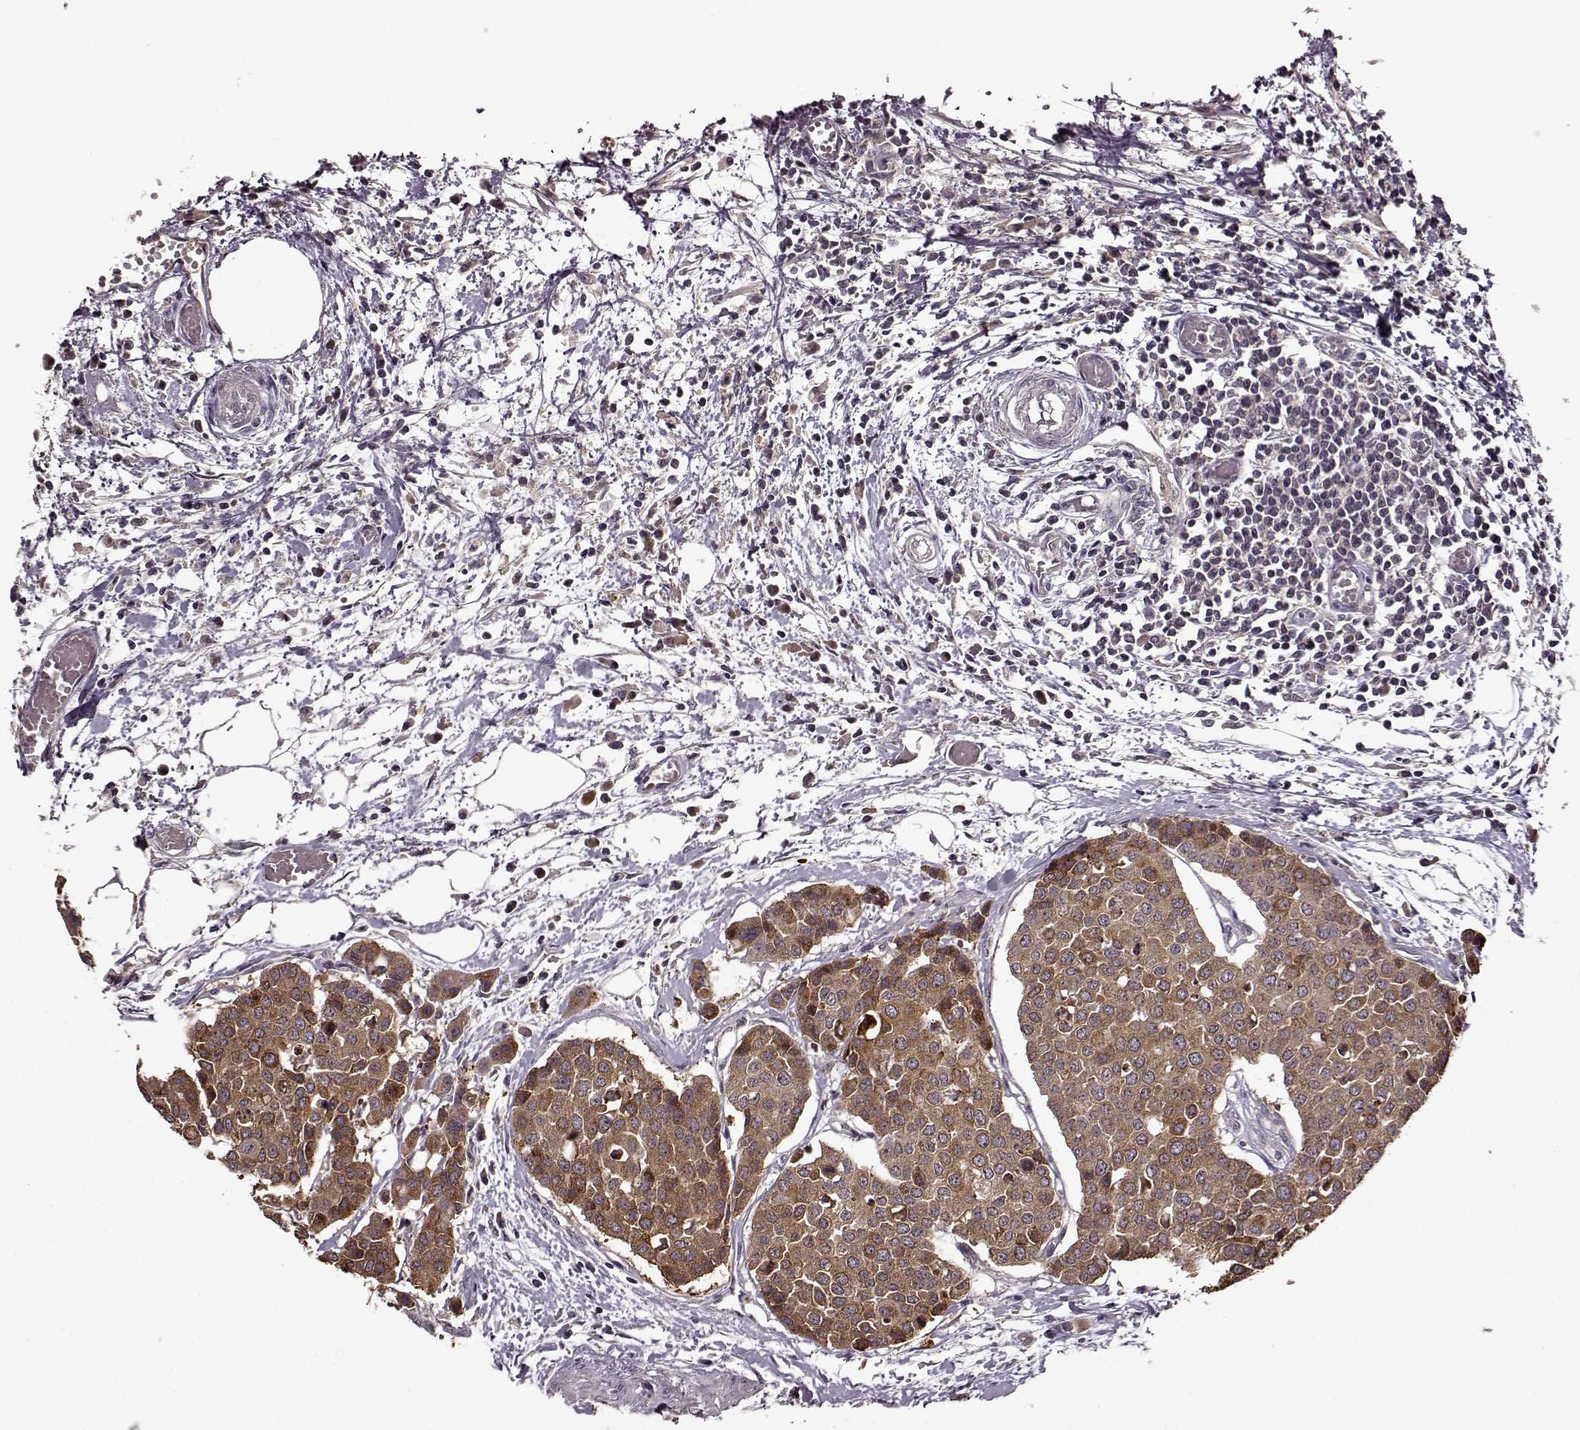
{"staining": {"intensity": "strong", "quantity": ">75%", "location": "cytoplasmic/membranous"}, "tissue": "carcinoid", "cell_type": "Tumor cells", "image_type": "cancer", "snomed": [{"axis": "morphology", "description": "Carcinoid, malignant, NOS"}, {"axis": "topography", "description": "Colon"}], "caption": "Immunohistochemistry (DAB) staining of human carcinoid displays strong cytoplasmic/membranous protein positivity in approximately >75% of tumor cells.", "gene": "MAIP1", "patient": {"sex": "male", "age": 81}}